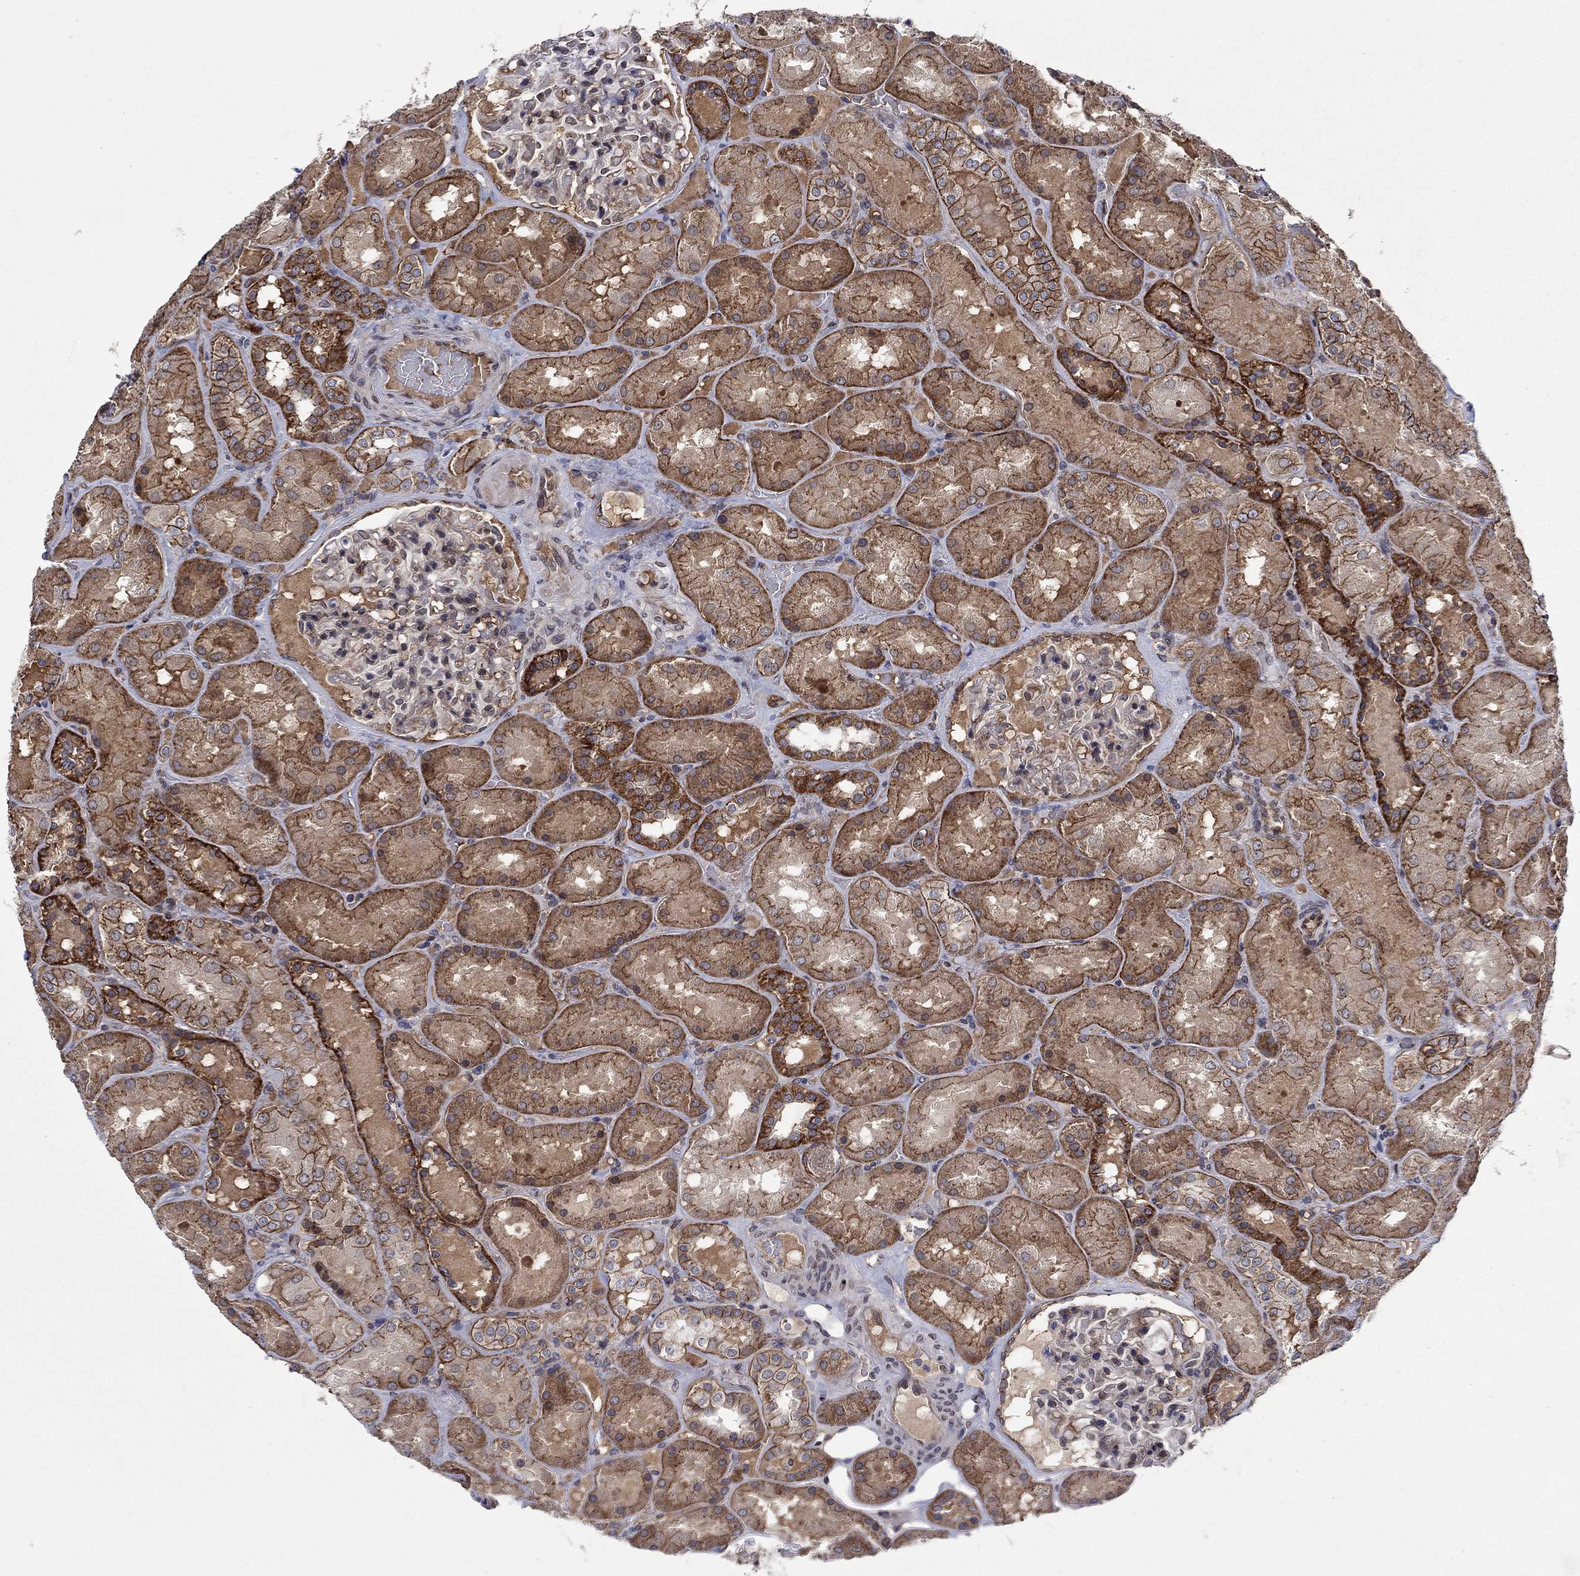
{"staining": {"intensity": "negative", "quantity": "none", "location": "none"}, "tissue": "kidney", "cell_type": "Cells in glomeruli", "image_type": "normal", "snomed": [{"axis": "morphology", "description": "Normal tissue, NOS"}, {"axis": "topography", "description": "Kidney"}], "caption": "DAB (3,3'-diaminobenzidine) immunohistochemical staining of normal human kidney displays no significant positivity in cells in glomeruli.", "gene": "EMC9", "patient": {"sex": "male", "age": 73}}